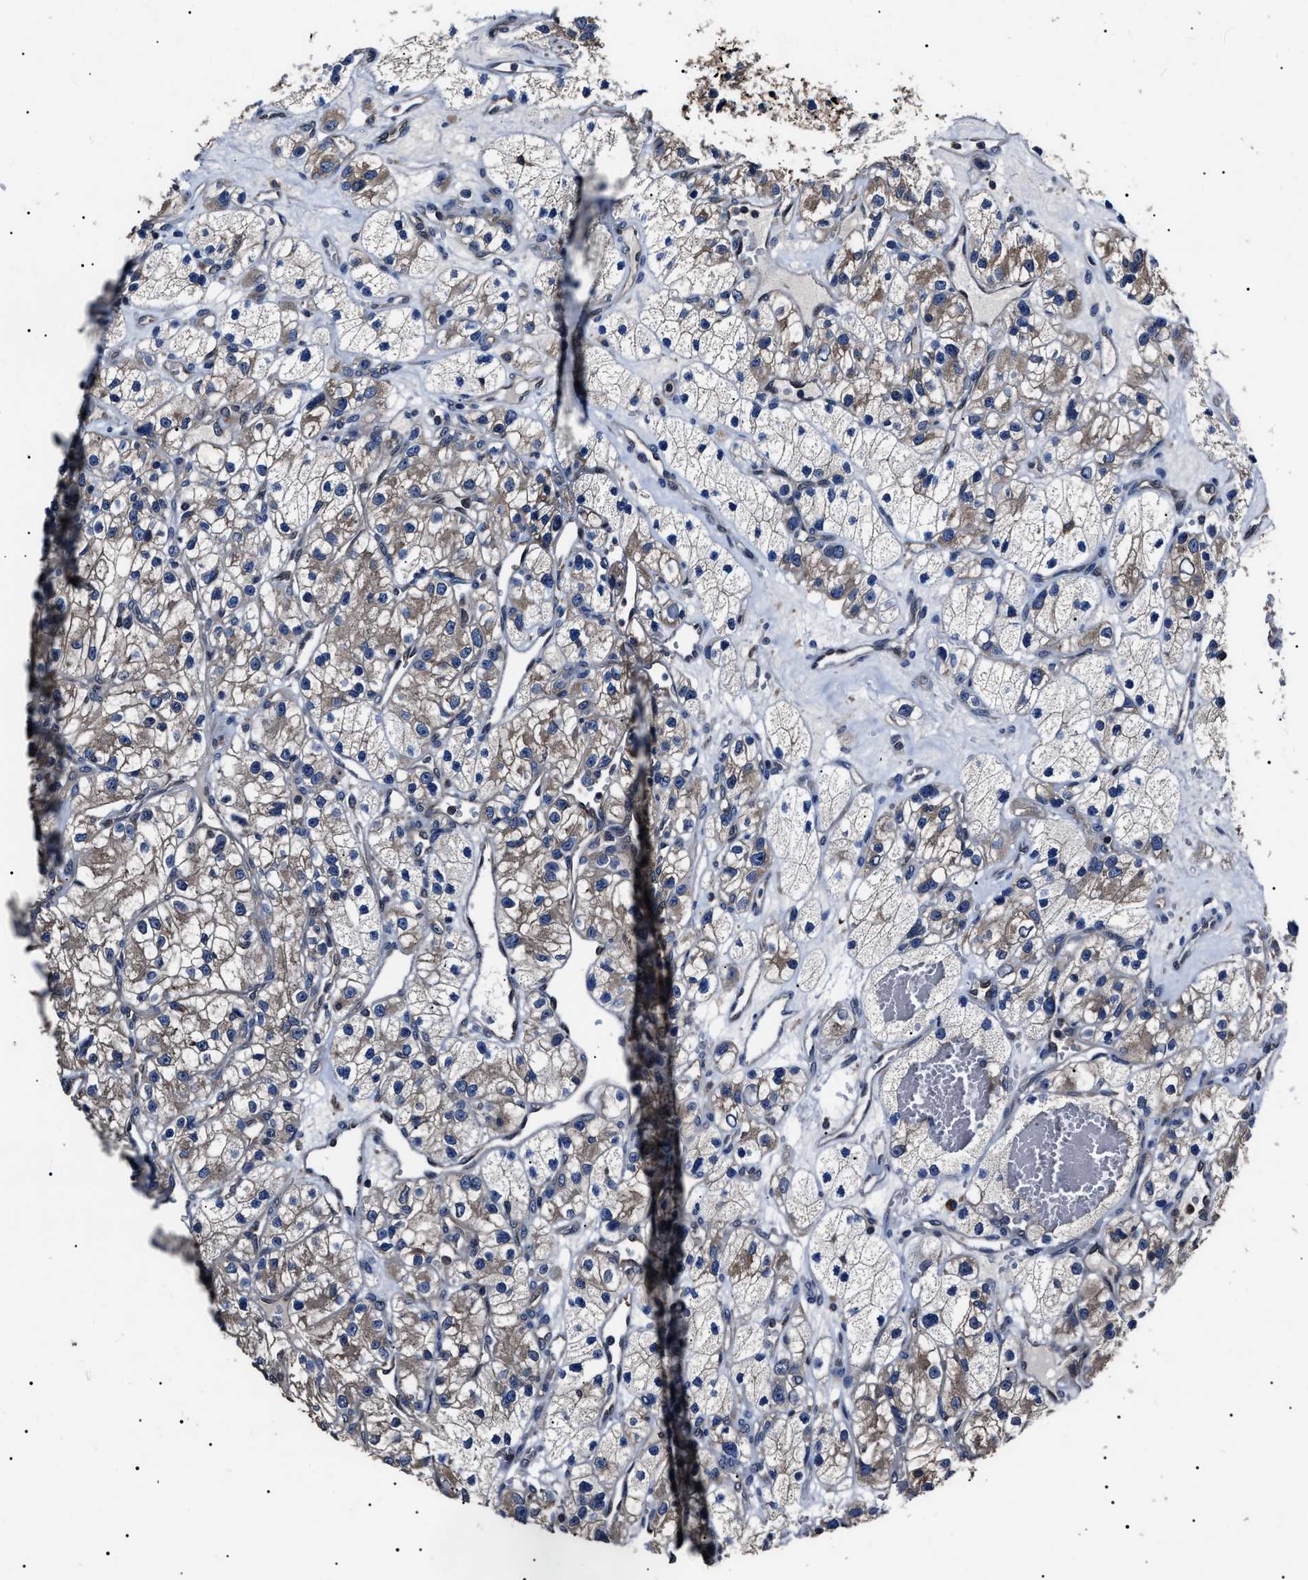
{"staining": {"intensity": "weak", "quantity": "25%-75%", "location": "cytoplasmic/membranous"}, "tissue": "renal cancer", "cell_type": "Tumor cells", "image_type": "cancer", "snomed": [{"axis": "morphology", "description": "Adenocarcinoma, NOS"}, {"axis": "topography", "description": "Kidney"}], "caption": "This histopathology image shows immunohistochemistry (IHC) staining of human renal adenocarcinoma, with low weak cytoplasmic/membranous staining in about 25%-75% of tumor cells.", "gene": "CCT8", "patient": {"sex": "female", "age": 57}}